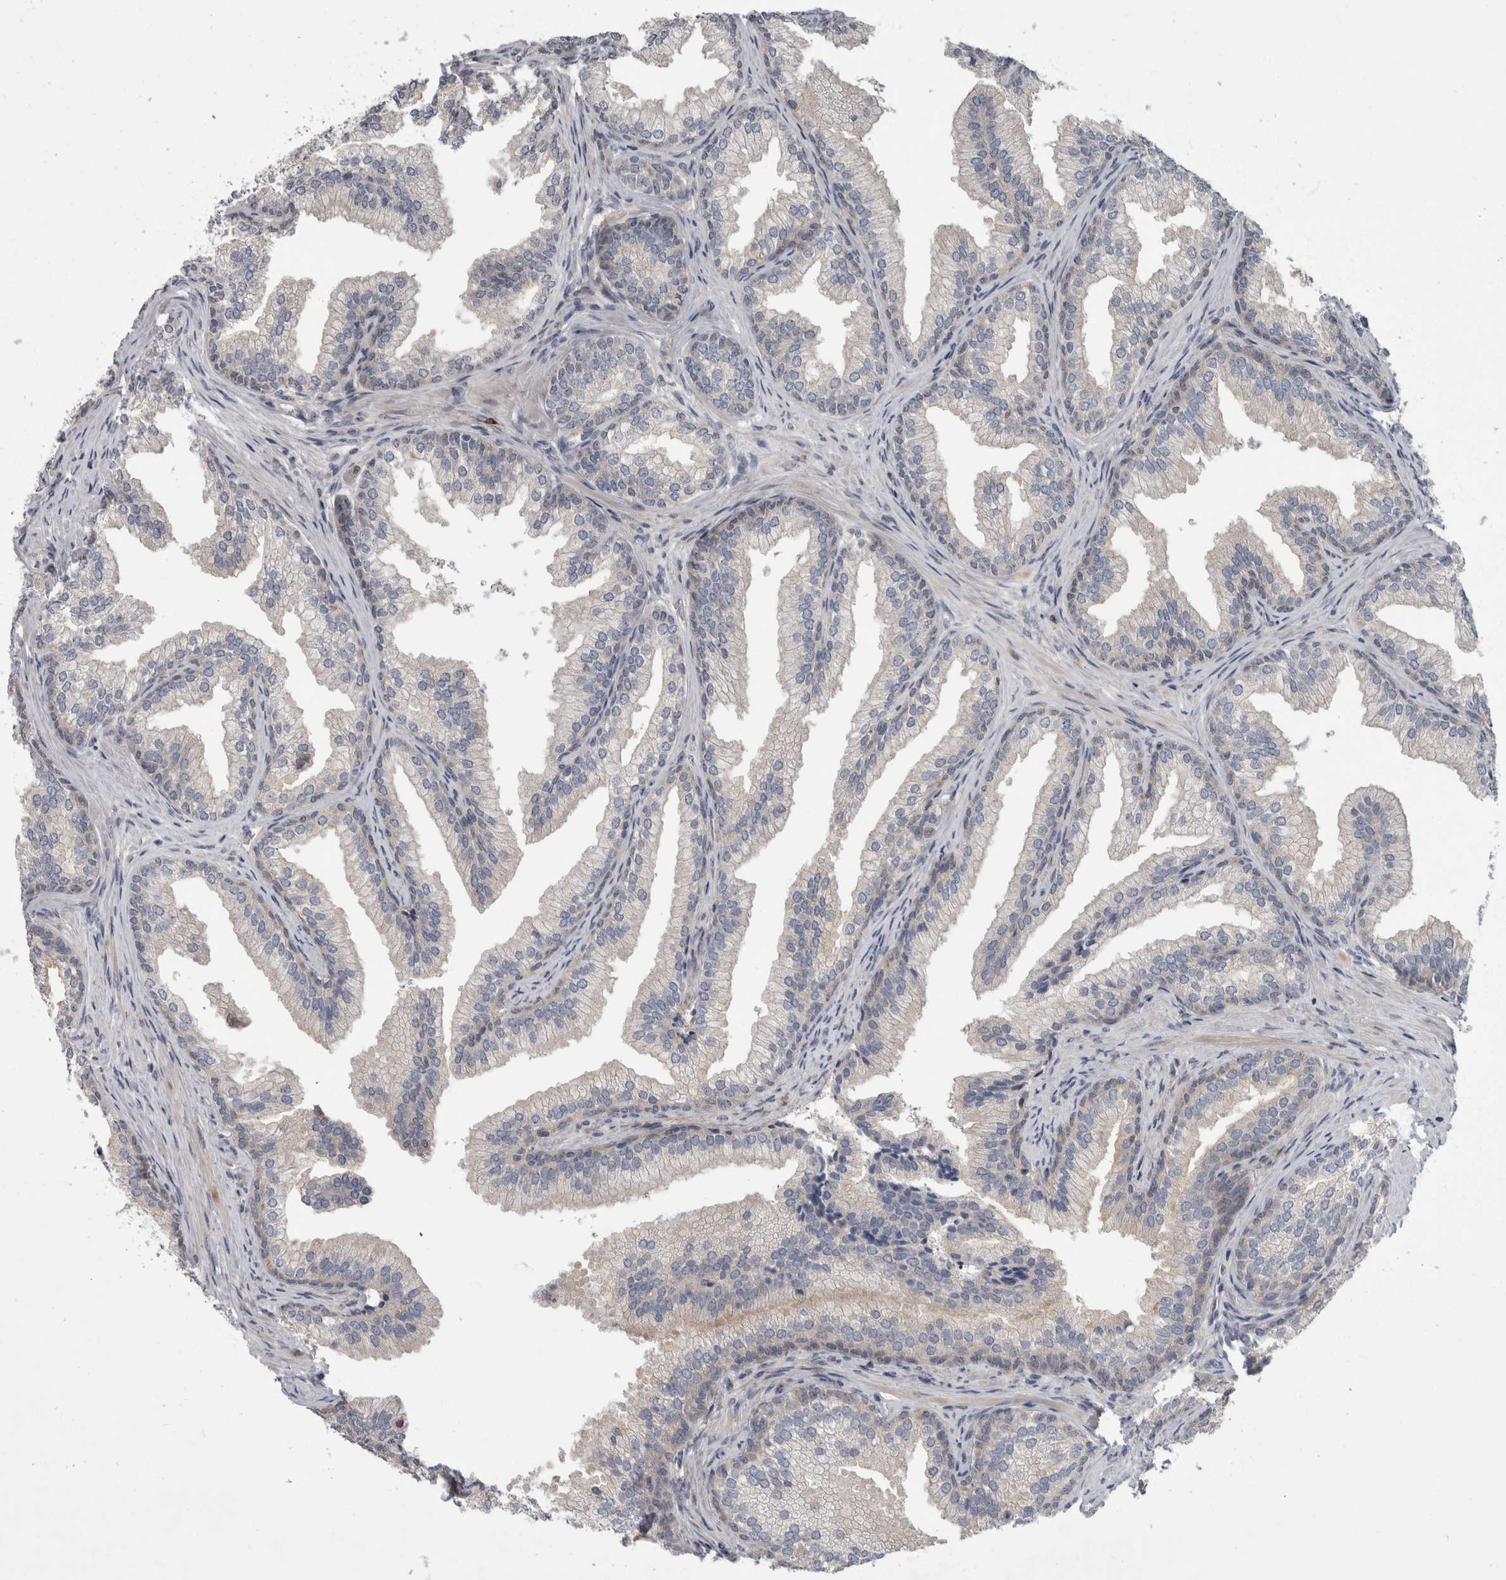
{"staining": {"intensity": "weak", "quantity": "<25%", "location": "cytoplasmic/membranous"}, "tissue": "prostate", "cell_type": "Glandular cells", "image_type": "normal", "snomed": [{"axis": "morphology", "description": "Normal tissue, NOS"}, {"axis": "topography", "description": "Prostate"}], "caption": "Prostate stained for a protein using IHC displays no positivity glandular cells.", "gene": "CDC42BPG", "patient": {"sex": "male", "age": 76}}